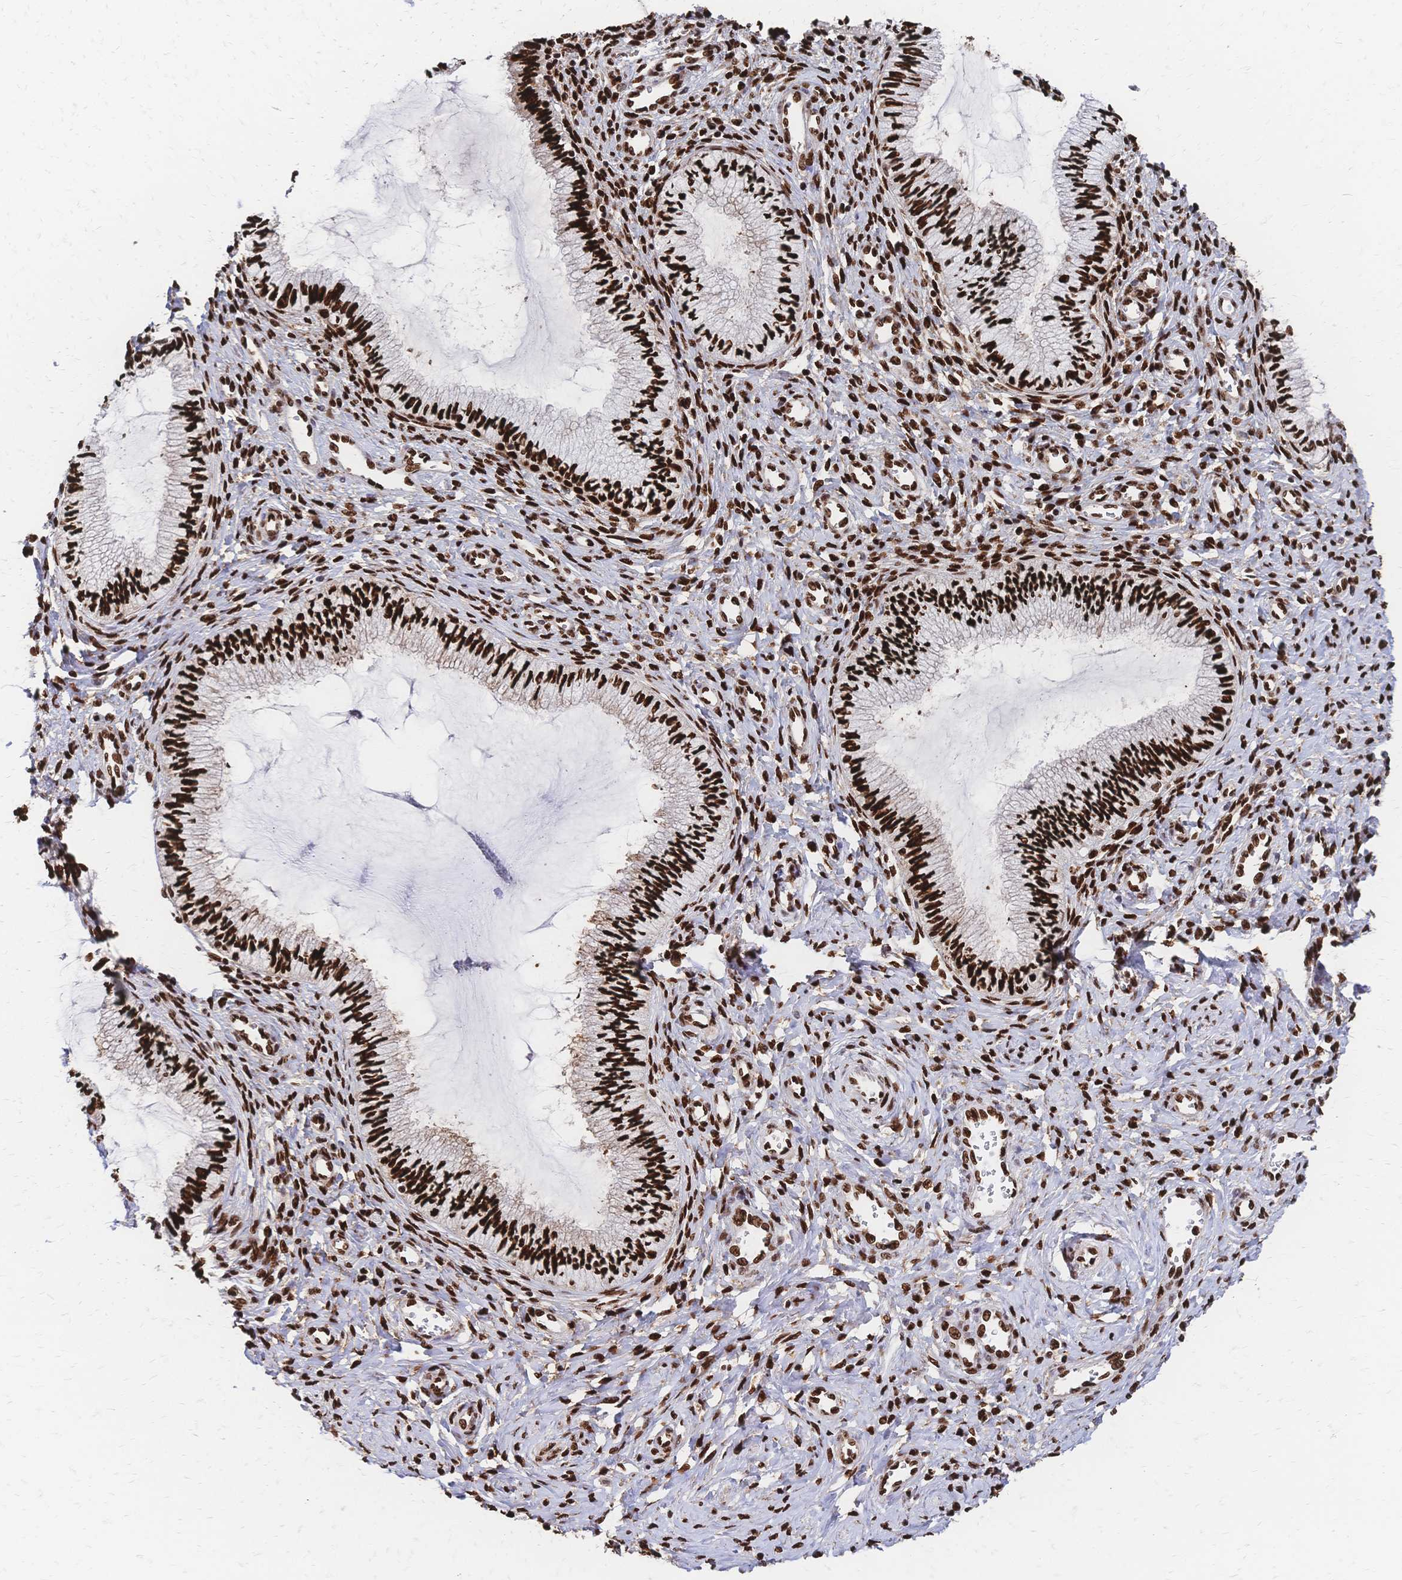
{"staining": {"intensity": "strong", "quantity": ">75%", "location": "nuclear"}, "tissue": "cervix", "cell_type": "Glandular cells", "image_type": "normal", "snomed": [{"axis": "morphology", "description": "Normal tissue, NOS"}, {"axis": "topography", "description": "Cervix"}], "caption": "Cervix stained with a brown dye demonstrates strong nuclear positive staining in about >75% of glandular cells.", "gene": "HDGF", "patient": {"sex": "female", "age": 24}}